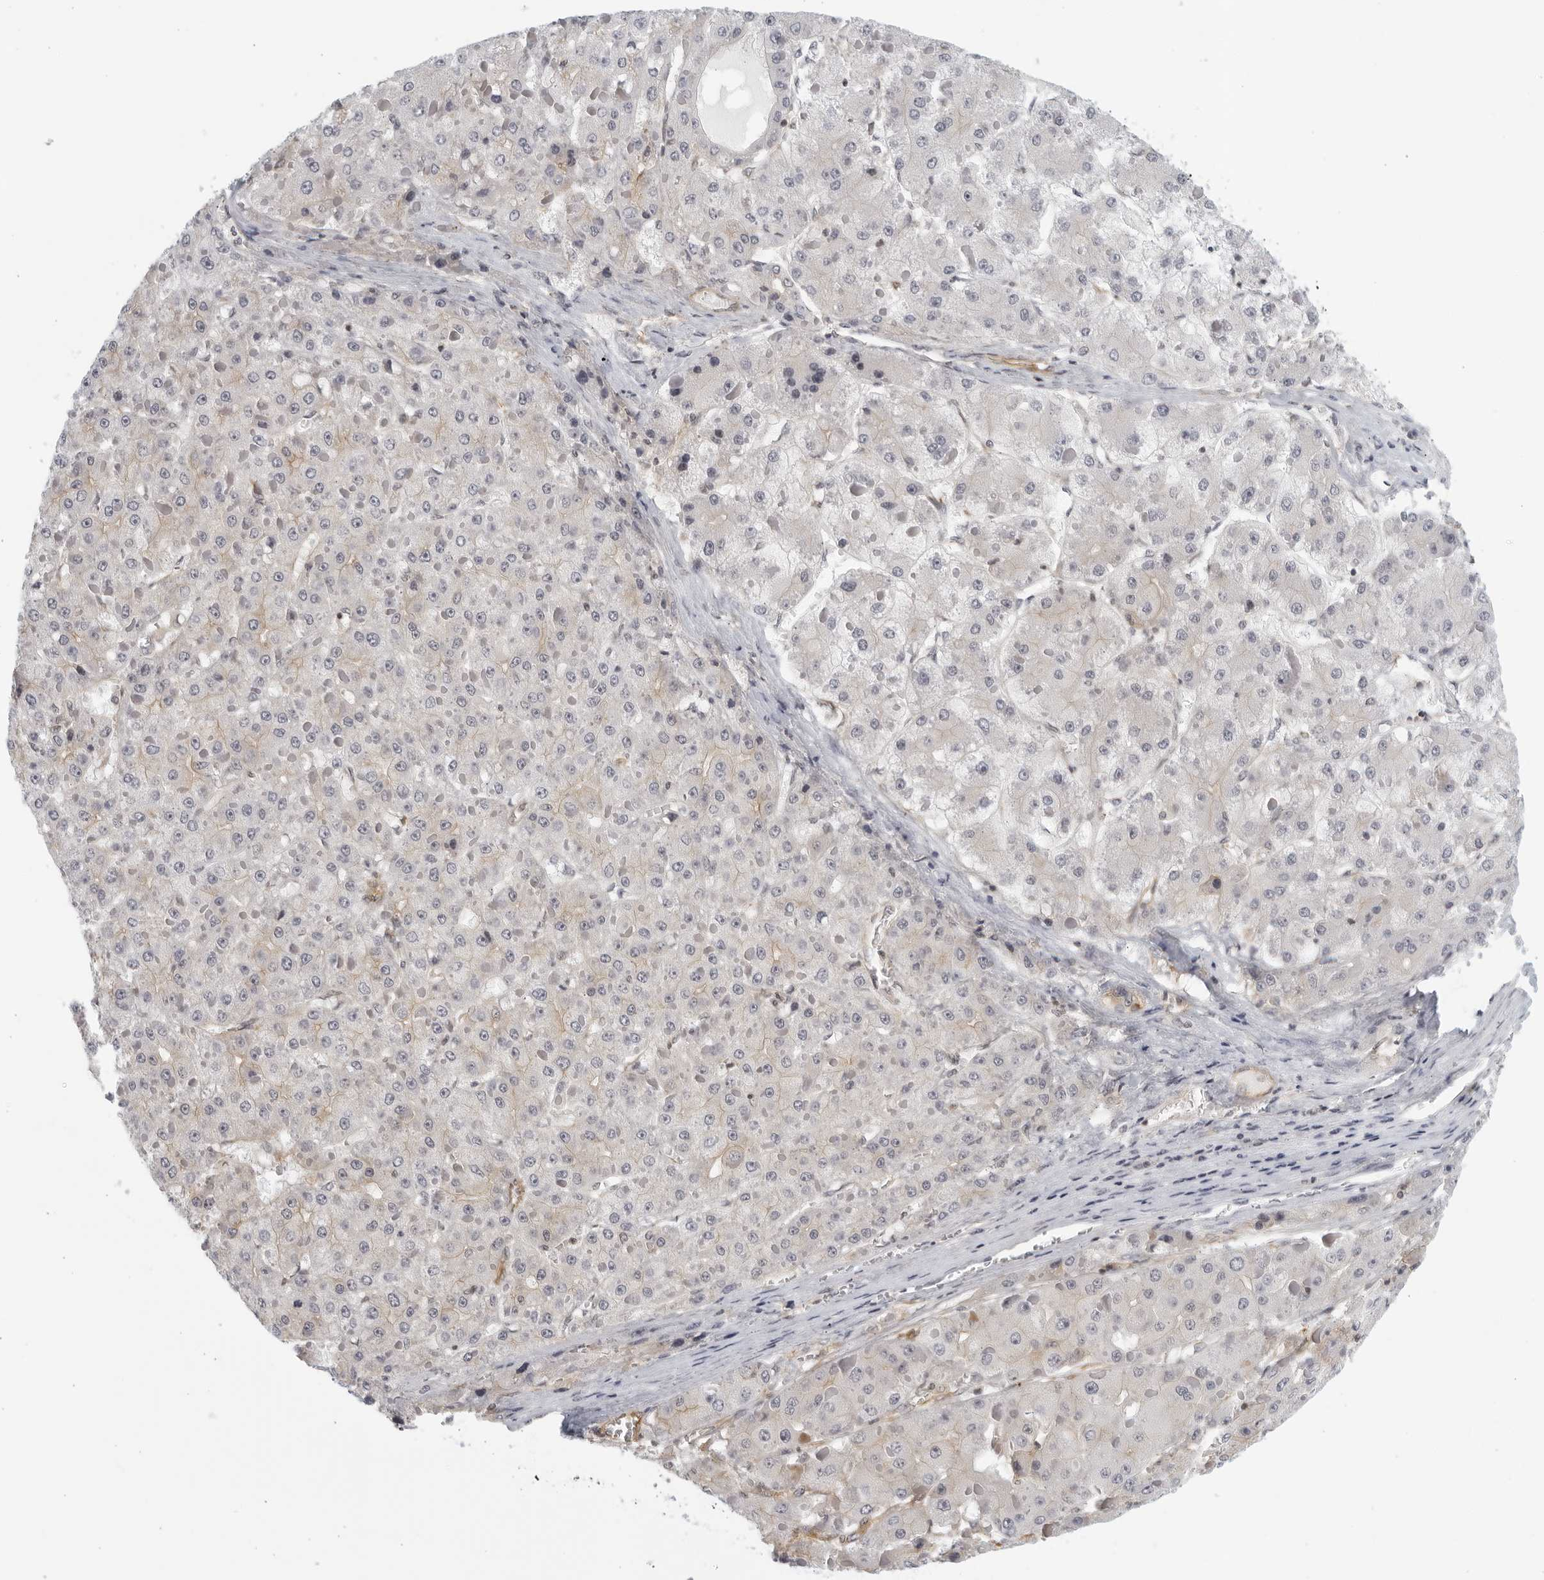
{"staining": {"intensity": "negative", "quantity": "none", "location": "none"}, "tissue": "liver cancer", "cell_type": "Tumor cells", "image_type": "cancer", "snomed": [{"axis": "morphology", "description": "Carcinoma, Hepatocellular, NOS"}, {"axis": "topography", "description": "Liver"}], "caption": "IHC of human liver hepatocellular carcinoma demonstrates no positivity in tumor cells.", "gene": "SERTAD4", "patient": {"sex": "female", "age": 73}}